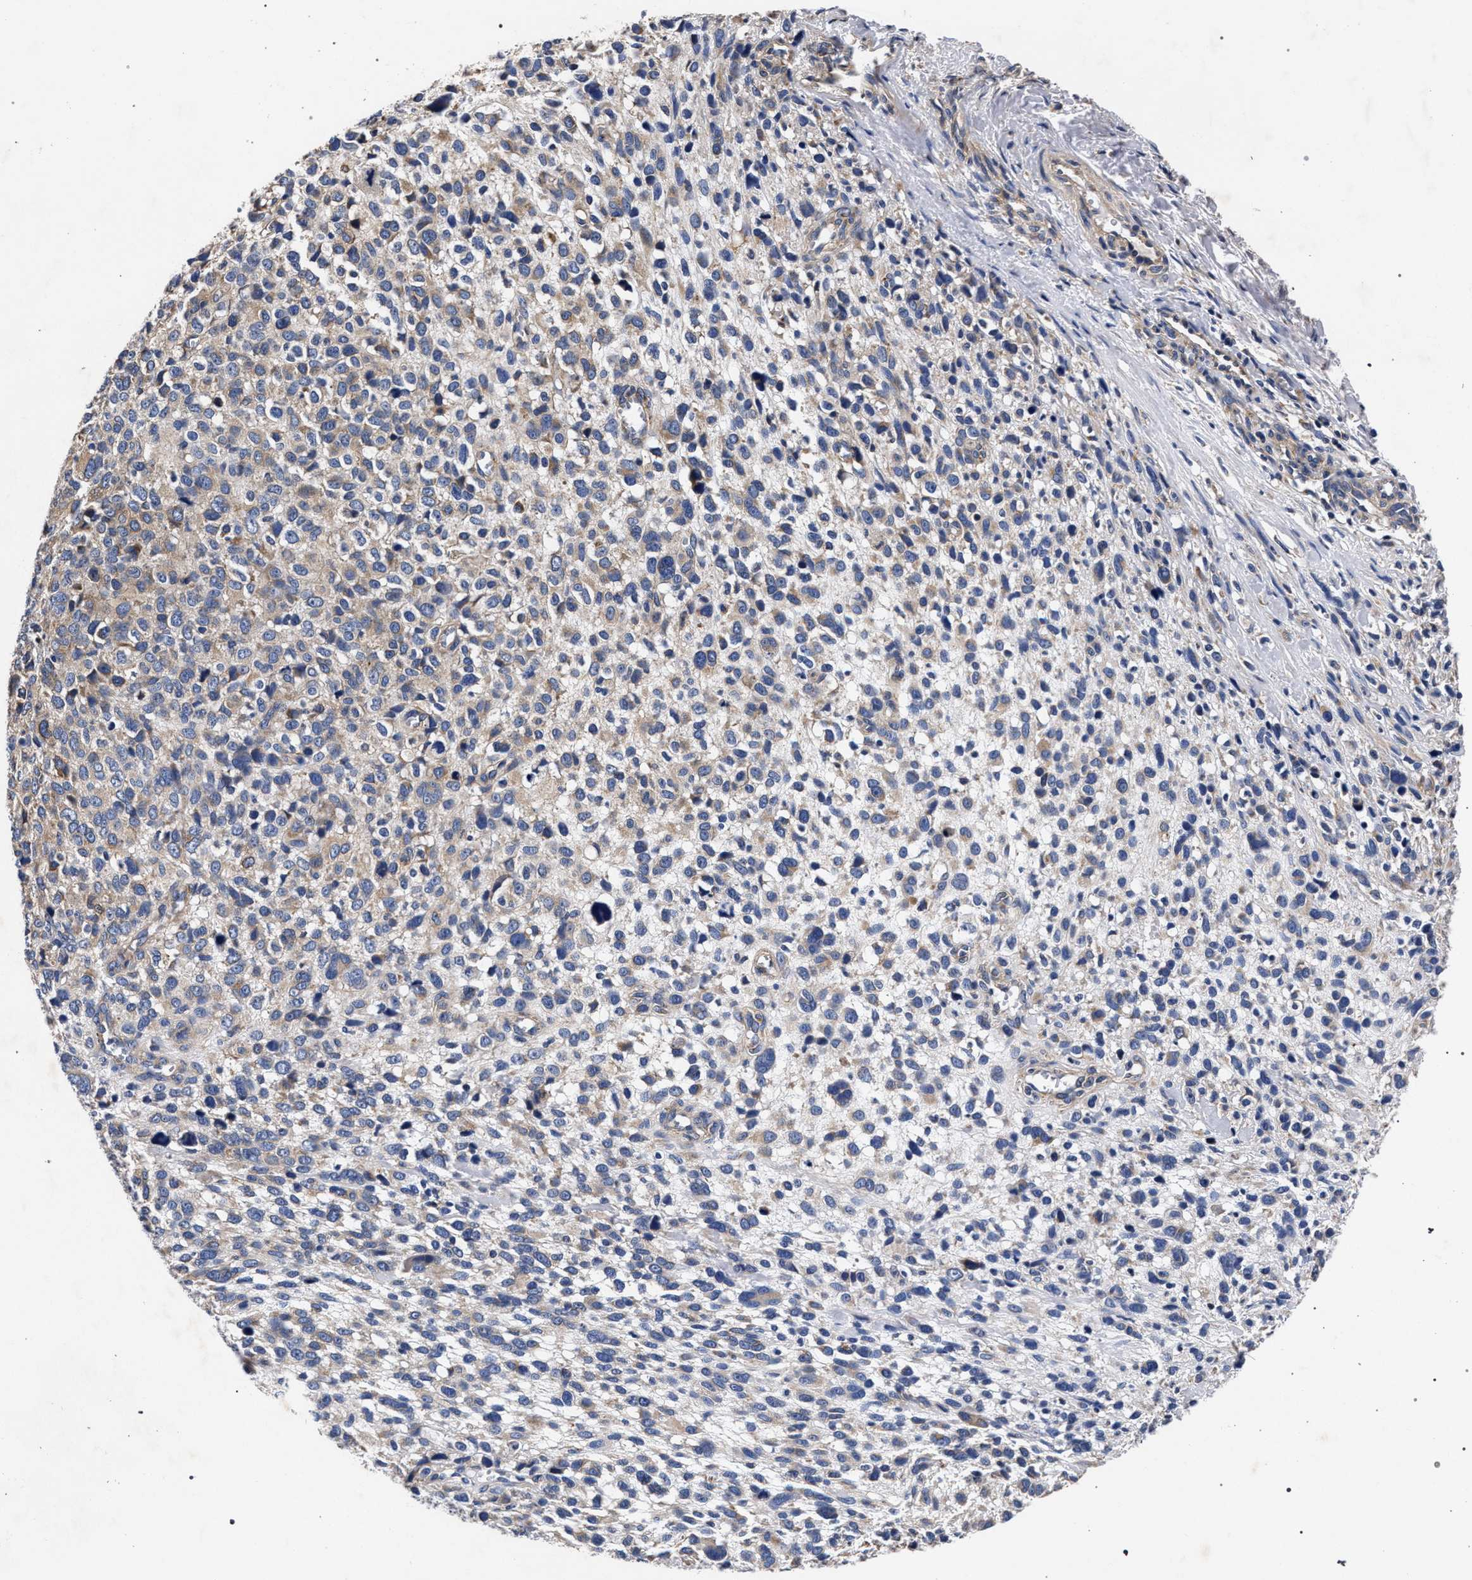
{"staining": {"intensity": "weak", "quantity": "25%-75%", "location": "cytoplasmic/membranous"}, "tissue": "melanoma", "cell_type": "Tumor cells", "image_type": "cancer", "snomed": [{"axis": "morphology", "description": "Malignant melanoma, NOS"}, {"axis": "topography", "description": "Skin"}], "caption": "Human melanoma stained with a brown dye shows weak cytoplasmic/membranous positive positivity in about 25%-75% of tumor cells.", "gene": "CFAP95", "patient": {"sex": "female", "age": 55}}